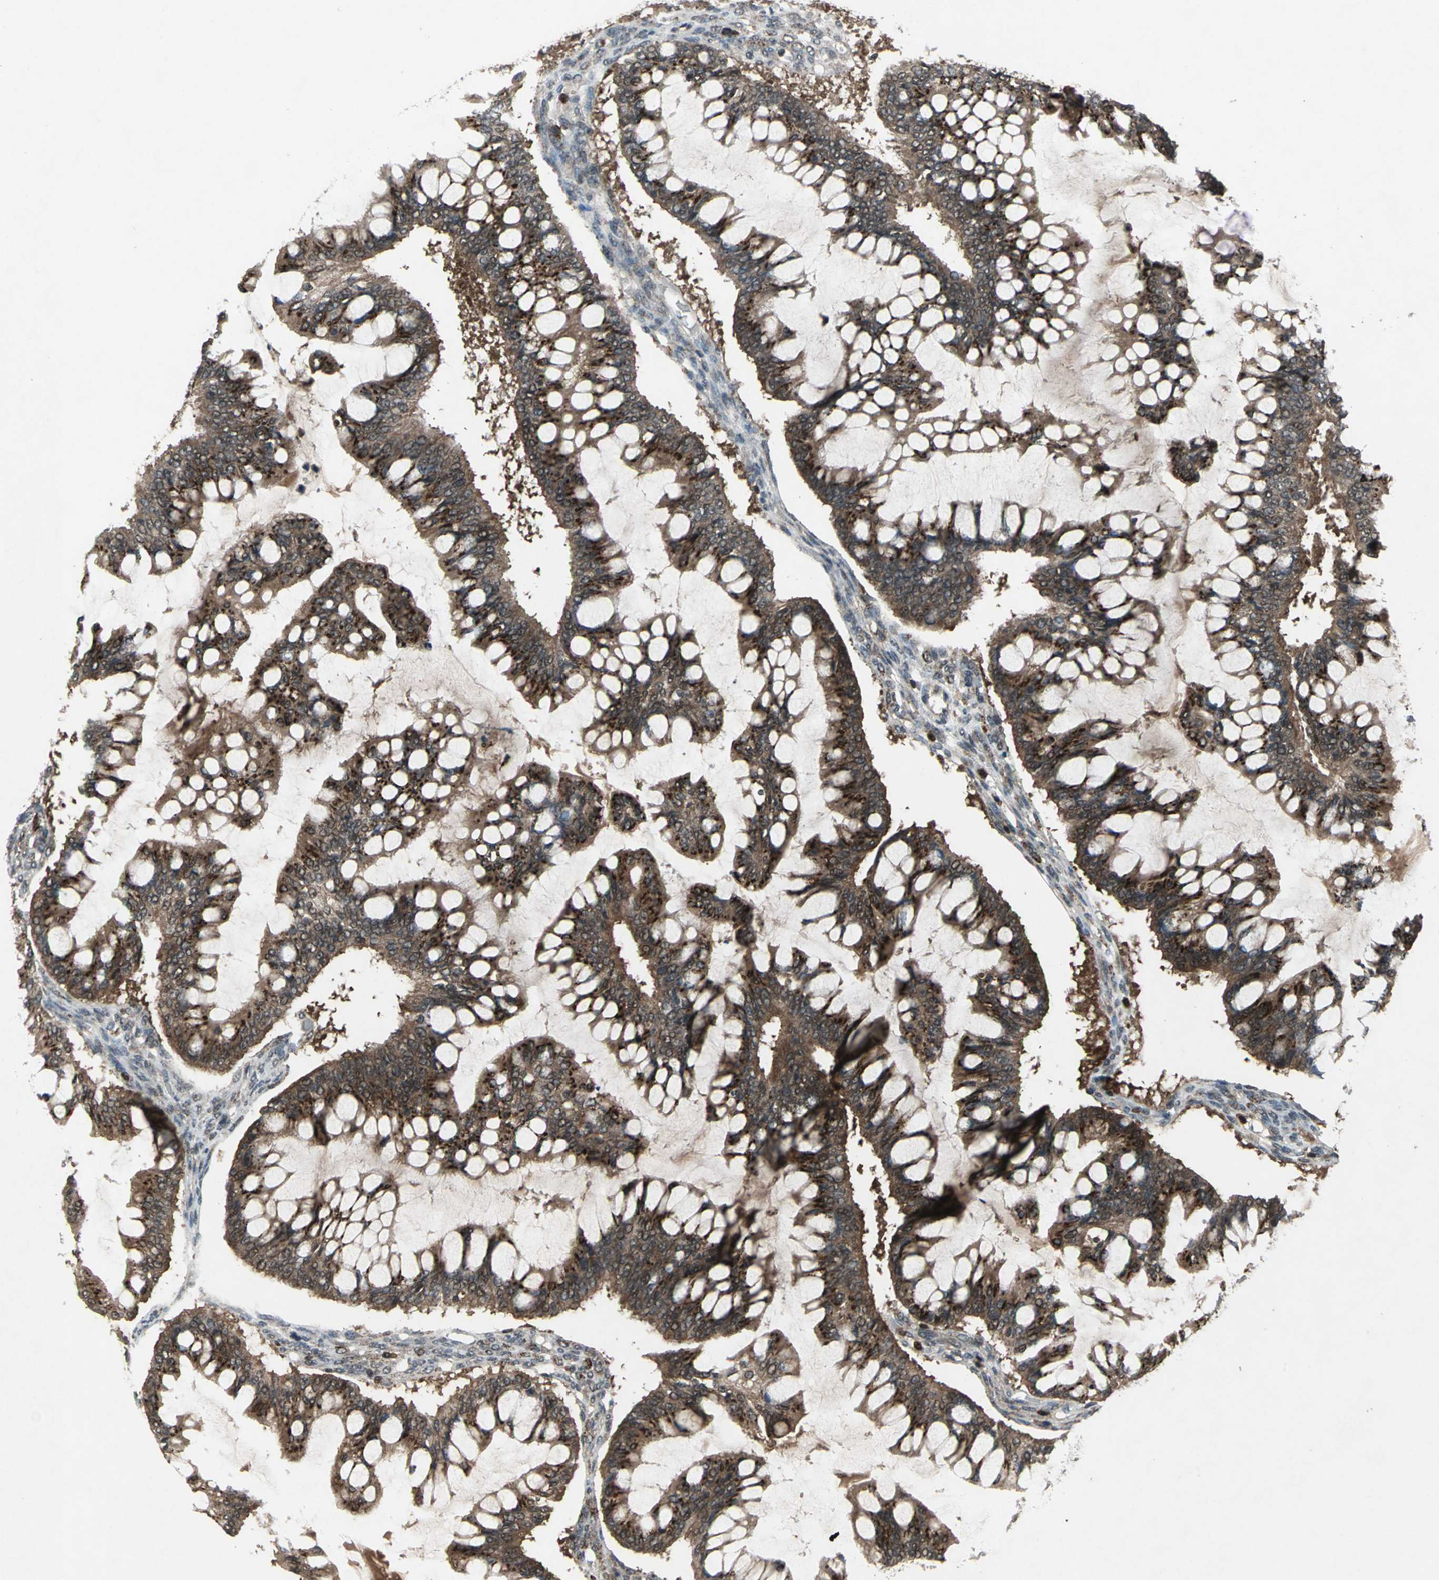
{"staining": {"intensity": "strong", "quantity": ">75%", "location": "cytoplasmic/membranous"}, "tissue": "ovarian cancer", "cell_type": "Tumor cells", "image_type": "cancer", "snomed": [{"axis": "morphology", "description": "Cystadenocarcinoma, mucinous, NOS"}, {"axis": "topography", "description": "Ovary"}], "caption": "Mucinous cystadenocarcinoma (ovarian) stained with DAB (3,3'-diaminobenzidine) IHC demonstrates high levels of strong cytoplasmic/membranous staining in approximately >75% of tumor cells.", "gene": "PYCARD", "patient": {"sex": "female", "age": 73}}